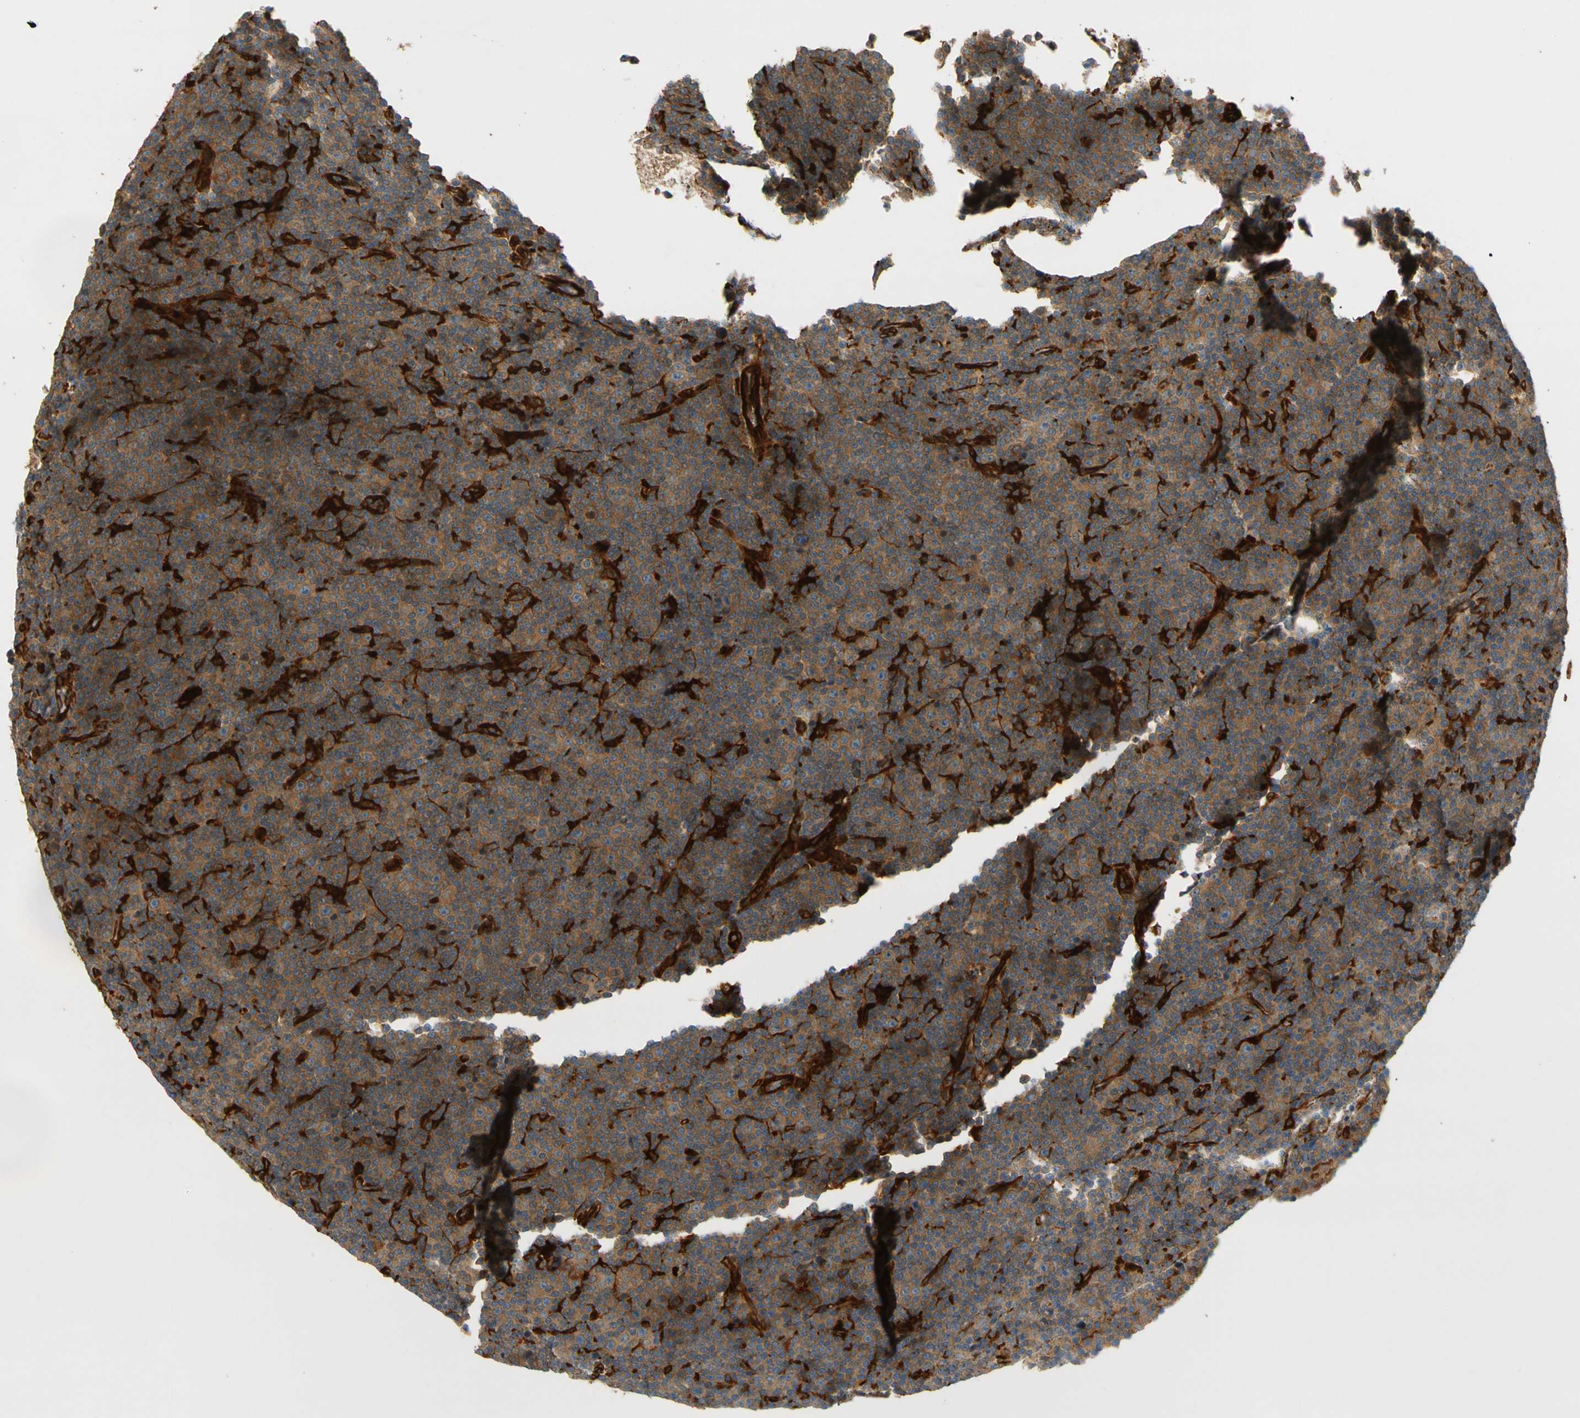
{"staining": {"intensity": "moderate", "quantity": ">75%", "location": "cytoplasmic/membranous"}, "tissue": "lymphoma", "cell_type": "Tumor cells", "image_type": "cancer", "snomed": [{"axis": "morphology", "description": "Malignant lymphoma, non-Hodgkin's type, Low grade"}, {"axis": "topography", "description": "Lymph node"}], "caption": "Human lymphoma stained with a protein marker reveals moderate staining in tumor cells.", "gene": "PARP14", "patient": {"sex": "female", "age": 67}}